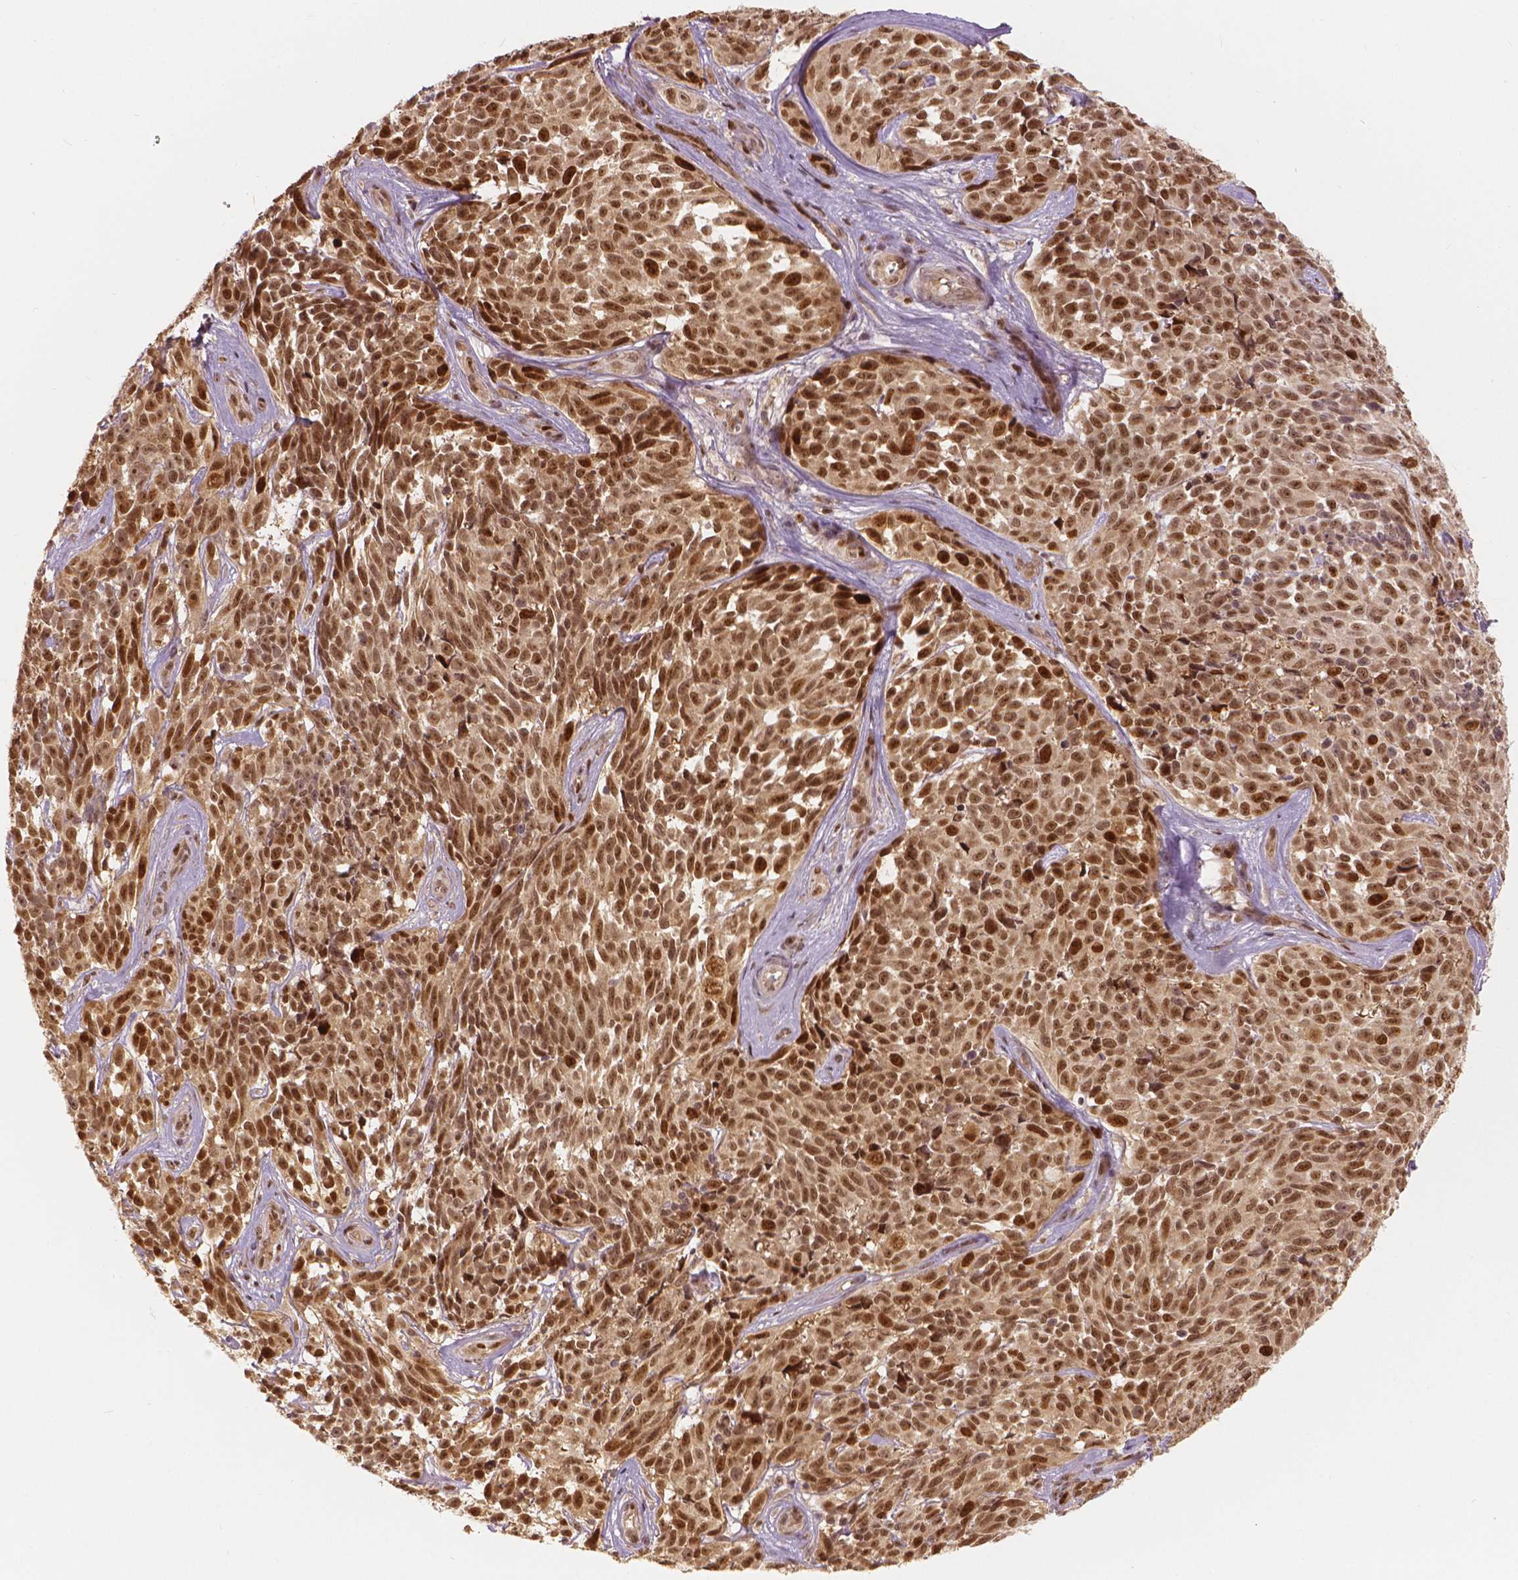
{"staining": {"intensity": "strong", "quantity": ">75%", "location": "nuclear"}, "tissue": "melanoma", "cell_type": "Tumor cells", "image_type": "cancer", "snomed": [{"axis": "morphology", "description": "Malignant melanoma, NOS"}, {"axis": "topography", "description": "Skin"}], "caption": "An immunohistochemistry (IHC) image of tumor tissue is shown. Protein staining in brown highlights strong nuclear positivity in malignant melanoma within tumor cells.", "gene": "NSD2", "patient": {"sex": "female", "age": 88}}